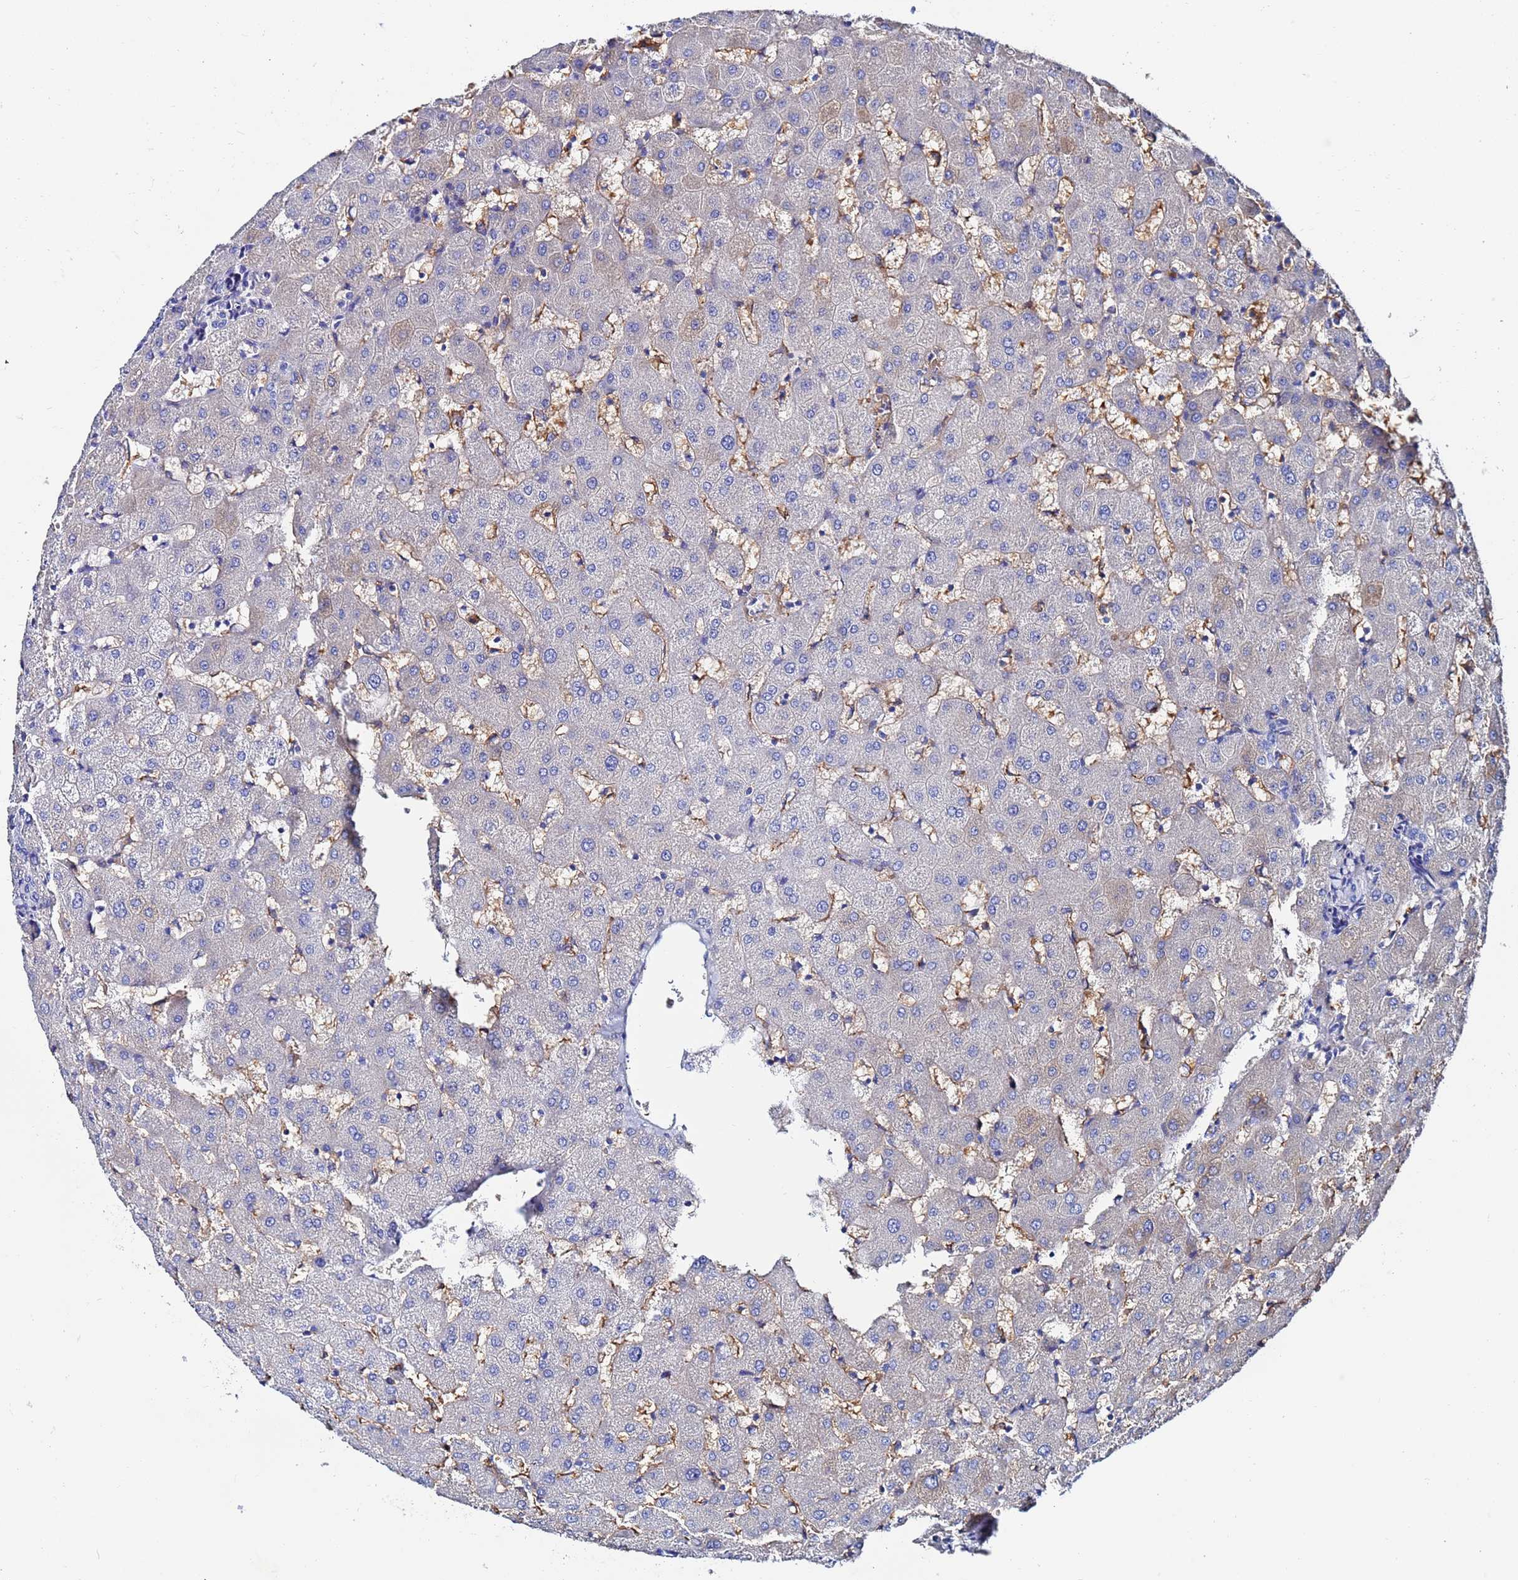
{"staining": {"intensity": "negative", "quantity": "none", "location": "none"}, "tissue": "liver", "cell_type": "Cholangiocytes", "image_type": "normal", "snomed": [{"axis": "morphology", "description": "Normal tissue, NOS"}, {"axis": "topography", "description": "Liver"}], "caption": "DAB (3,3'-diaminobenzidine) immunohistochemical staining of normal liver displays no significant expression in cholangiocytes. (DAB immunohistochemistry (IHC), high magnification).", "gene": "AQP12A", "patient": {"sex": "female", "age": 63}}